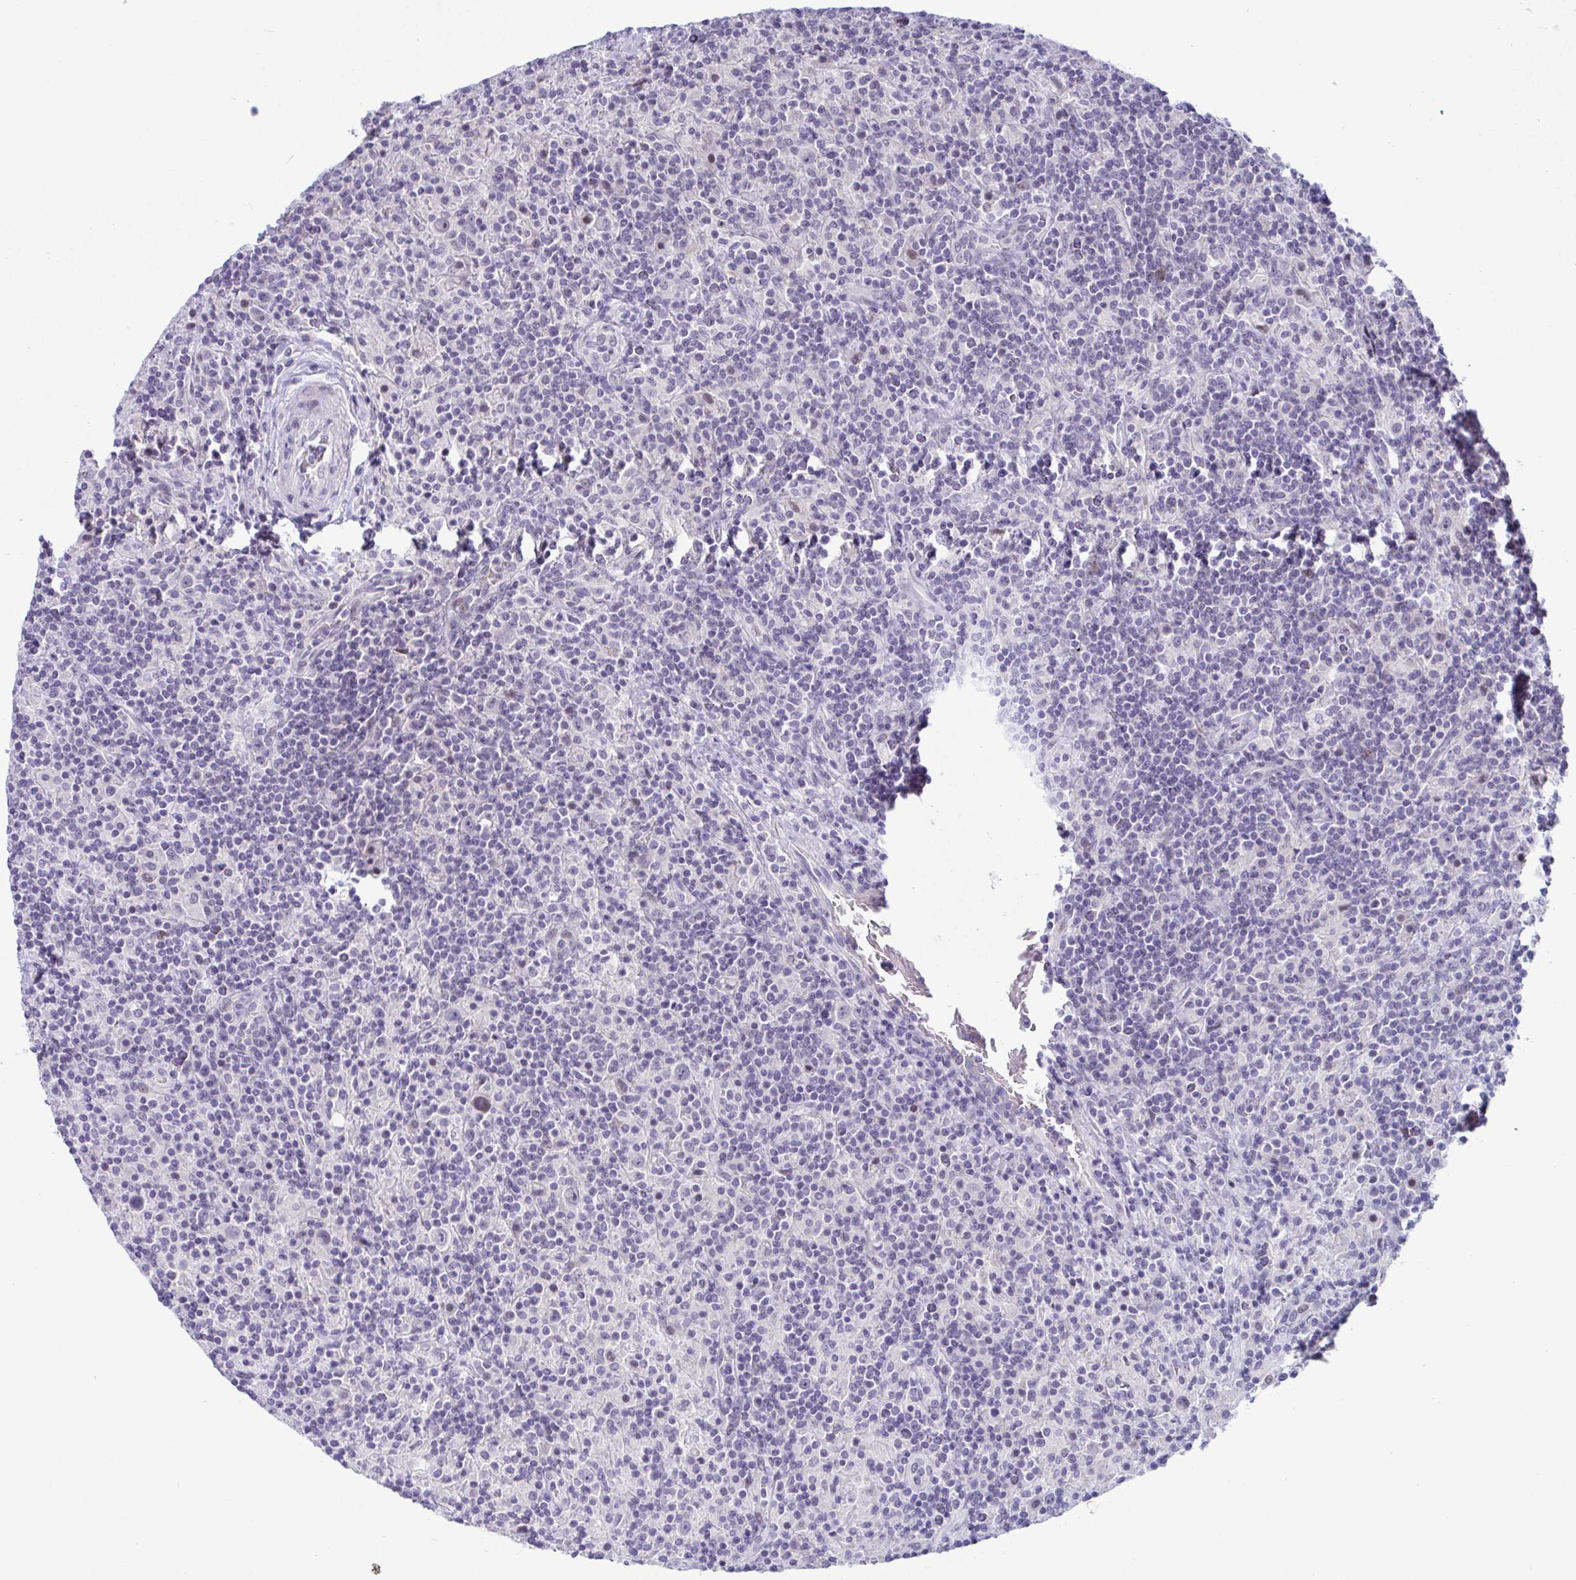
{"staining": {"intensity": "negative", "quantity": "none", "location": "none"}, "tissue": "lymphoma", "cell_type": "Tumor cells", "image_type": "cancer", "snomed": [{"axis": "morphology", "description": "Hodgkin's disease, NOS"}, {"axis": "topography", "description": "Lymph node"}], "caption": "The image displays no significant staining in tumor cells of Hodgkin's disease.", "gene": "USP35", "patient": {"sex": "male", "age": 70}}